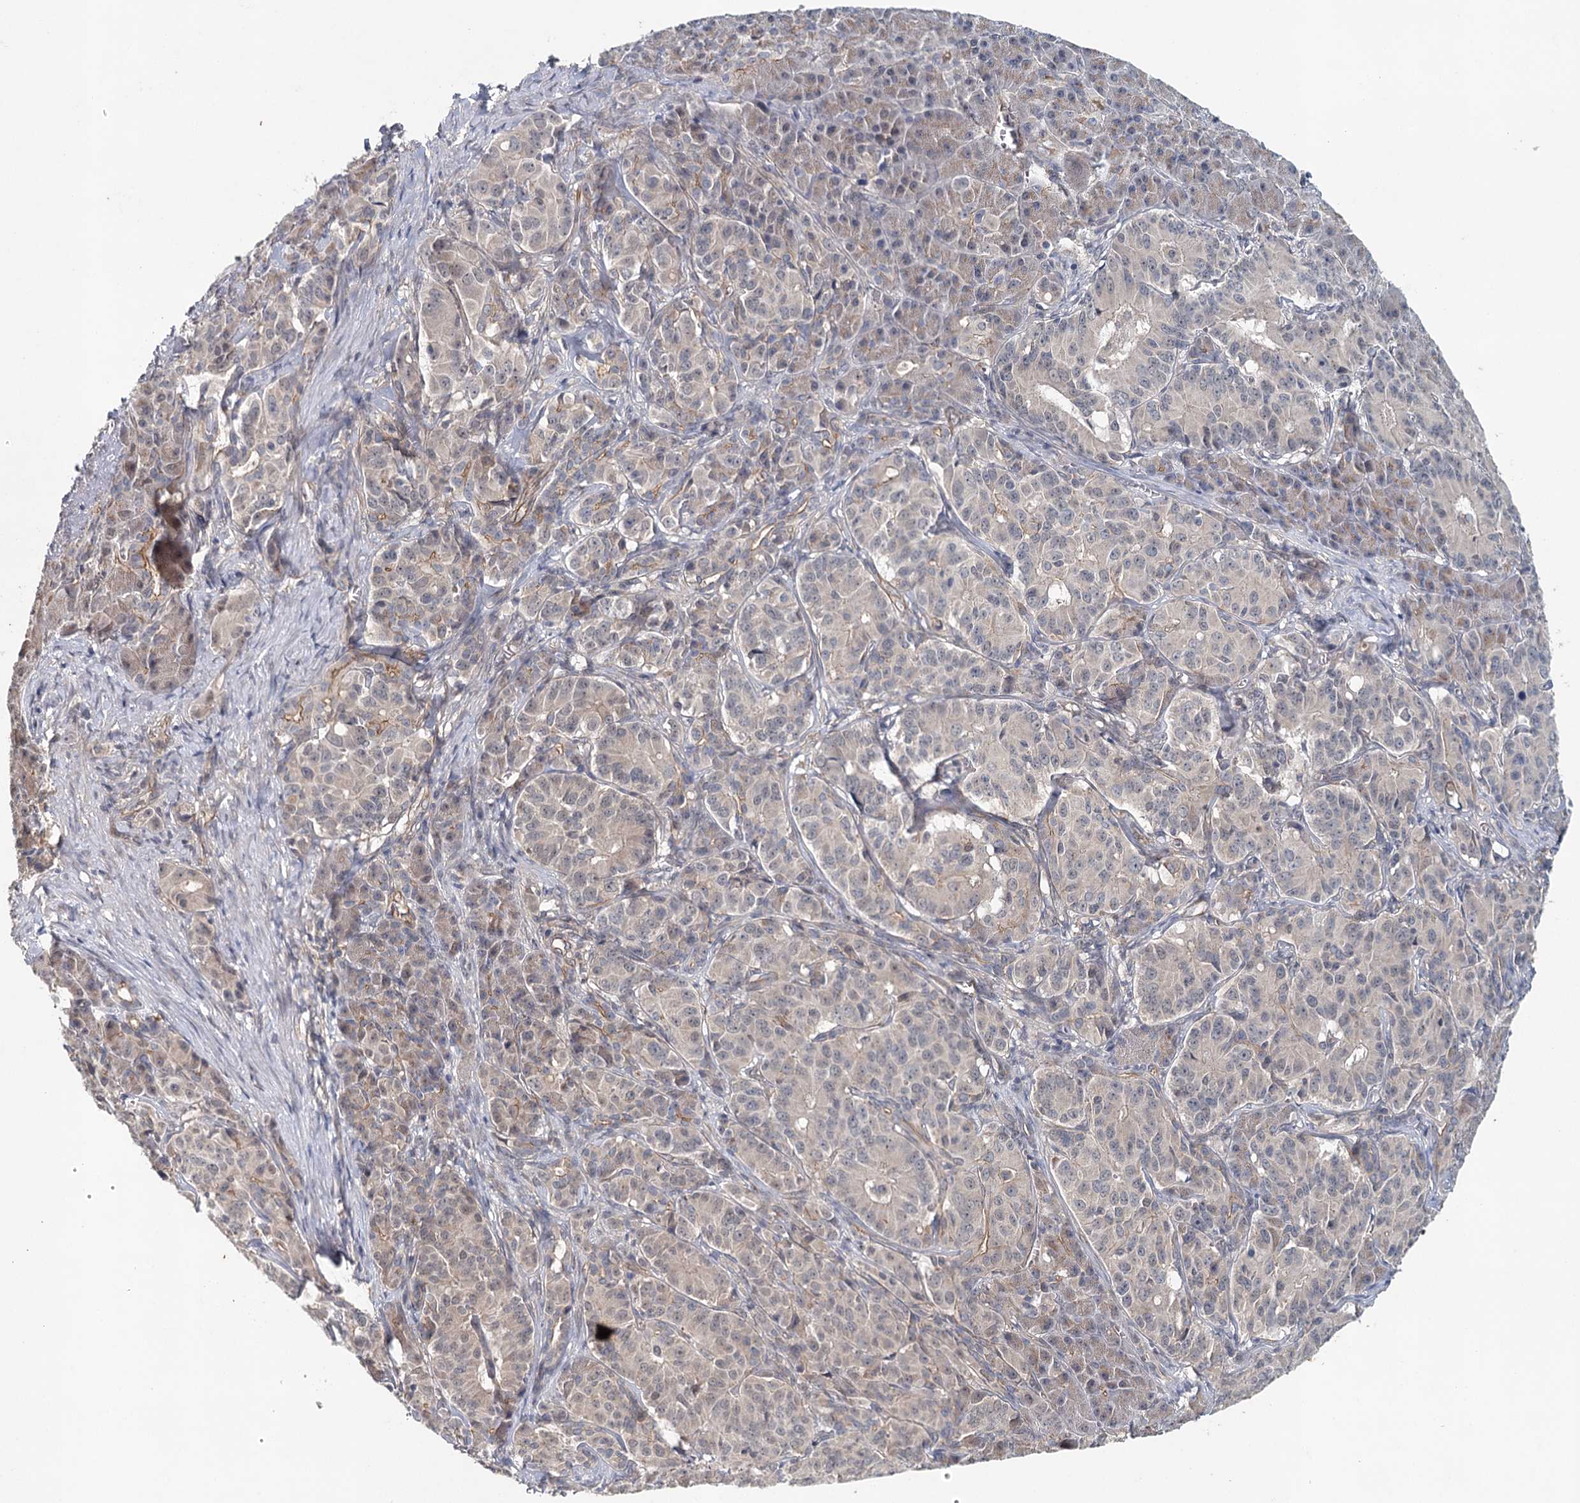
{"staining": {"intensity": "weak", "quantity": "<25%", "location": "cytoplasmic/membranous"}, "tissue": "pancreatic cancer", "cell_type": "Tumor cells", "image_type": "cancer", "snomed": [{"axis": "morphology", "description": "Adenocarcinoma, NOS"}, {"axis": "topography", "description": "Pancreas"}], "caption": "The micrograph displays no significant expression in tumor cells of pancreatic adenocarcinoma.", "gene": "SYNPO", "patient": {"sex": "female", "age": 74}}